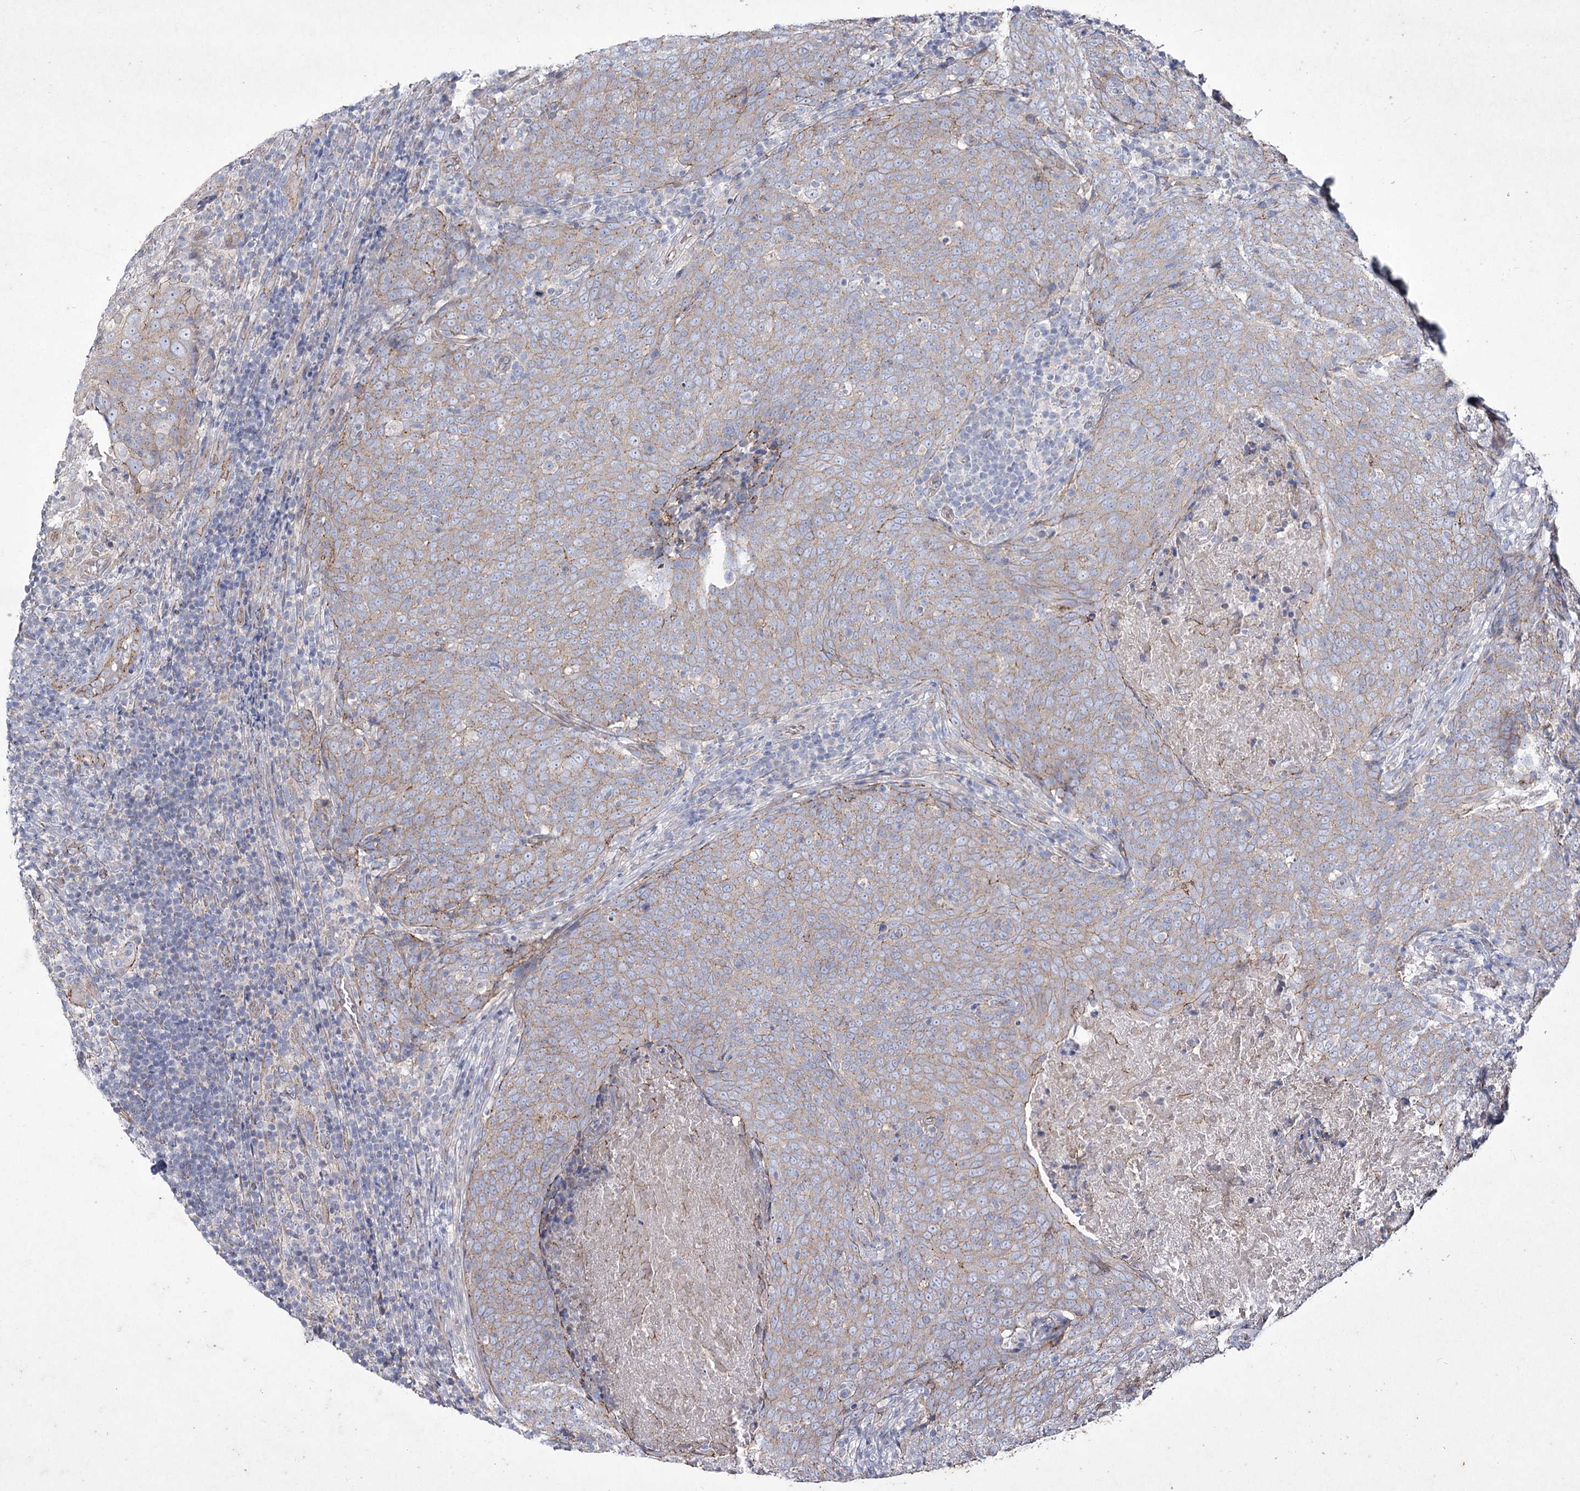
{"staining": {"intensity": "weak", "quantity": "25%-75%", "location": "cytoplasmic/membranous"}, "tissue": "head and neck cancer", "cell_type": "Tumor cells", "image_type": "cancer", "snomed": [{"axis": "morphology", "description": "Squamous cell carcinoma, NOS"}, {"axis": "morphology", "description": "Squamous cell carcinoma, metastatic, NOS"}, {"axis": "topography", "description": "Lymph node"}, {"axis": "topography", "description": "Head-Neck"}], "caption": "Squamous cell carcinoma (head and neck) stained for a protein (brown) exhibits weak cytoplasmic/membranous positive positivity in about 25%-75% of tumor cells.", "gene": "LDLRAD3", "patient": {"sex": "male", "age": 62}}